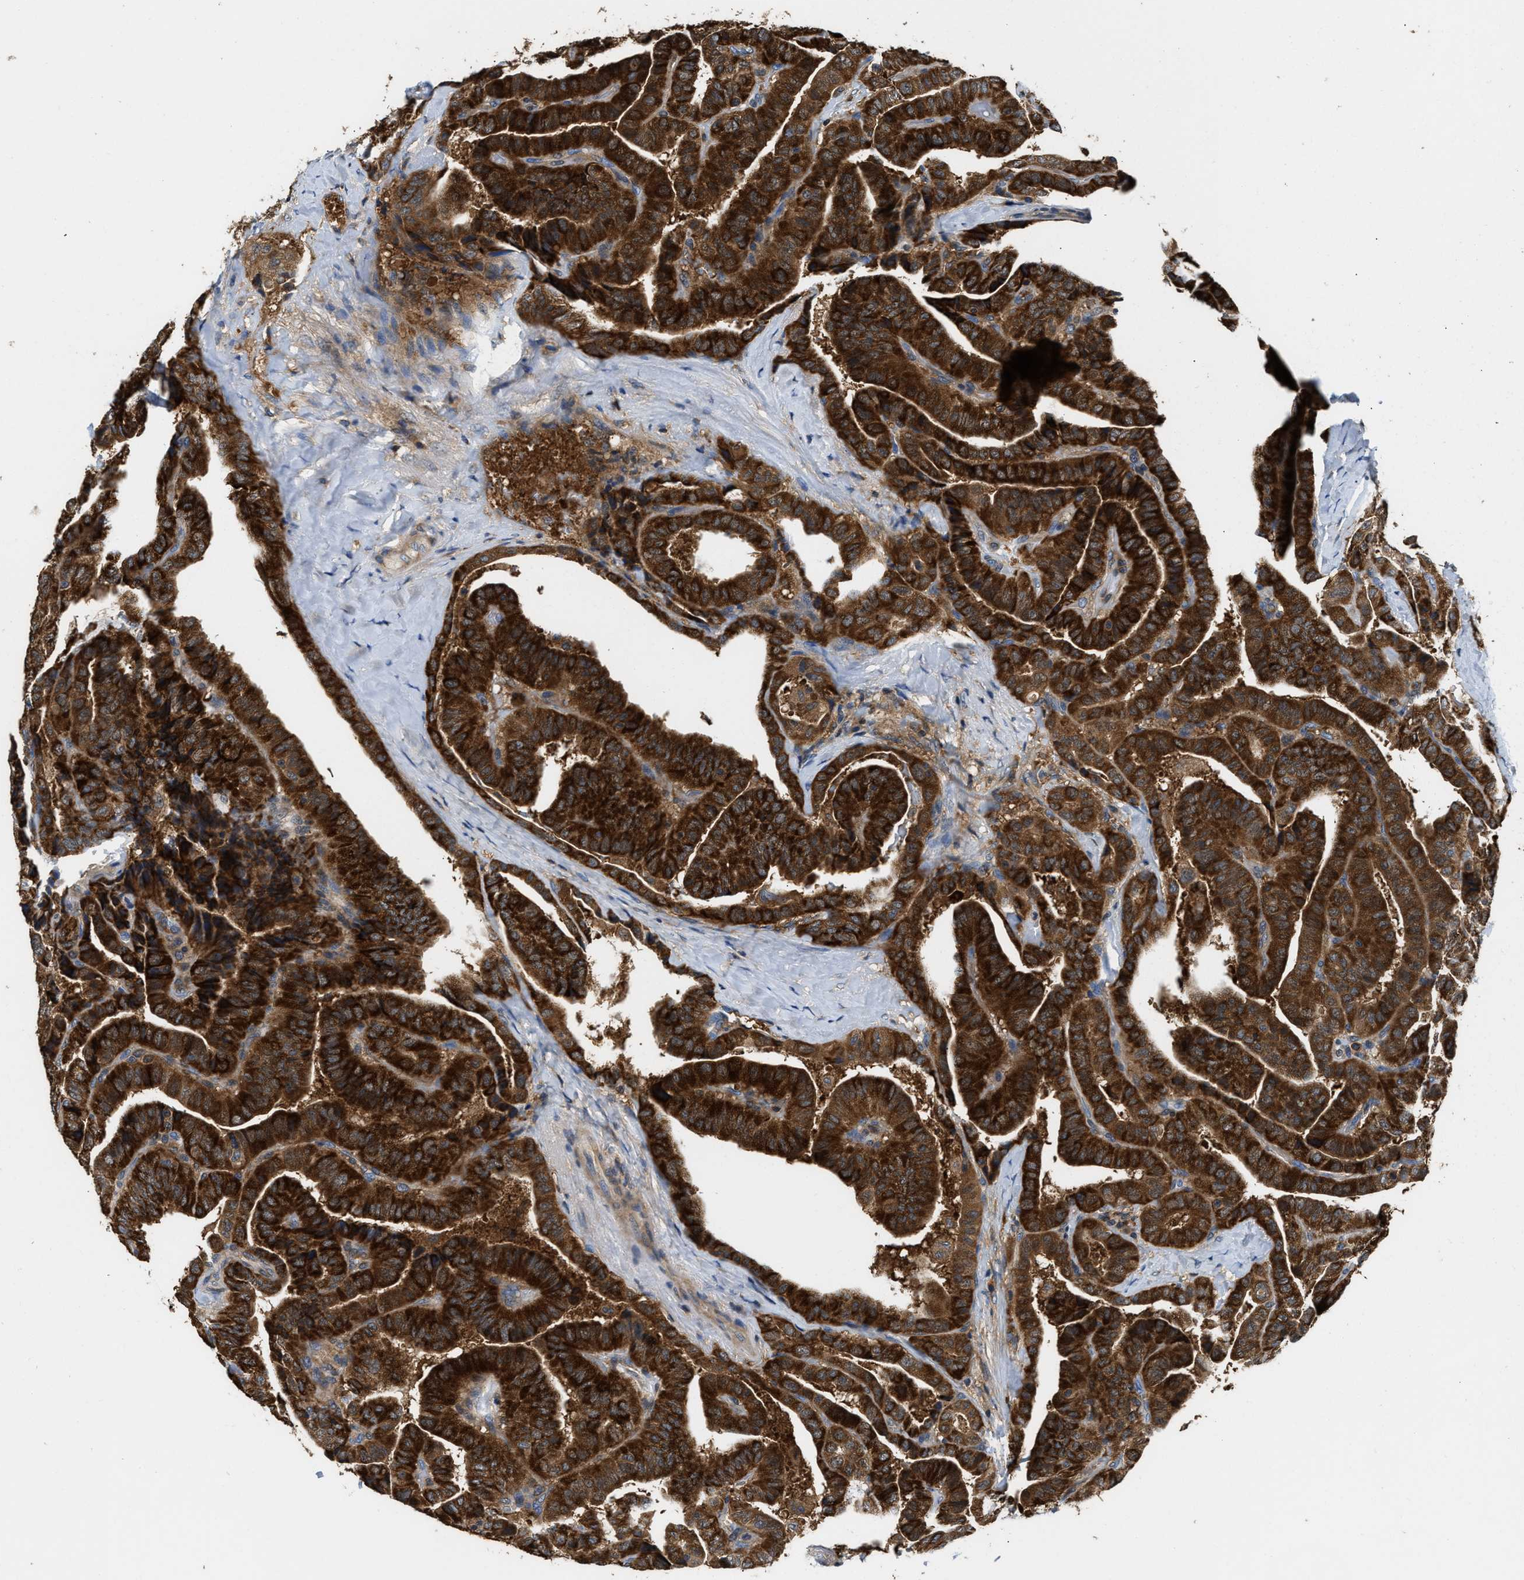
{"staining": {"intensity": "strong", "quantity": ">75%", "location": "cytoplasmic/membranous"}, "tissue": "thyroid cancer", "cell_type": "Tumor cells", "image_type": "cancer", "snomed": [{"axis": "morphology", "description": "Papillary adenocarcinoma, NOS"}, {"axis": "topography", "description": "Thyroid gland"}], "caption": "Immunohistochemical staining of papillary adenocarcinoma (thyroid) shows high levels of strong cytoplasmic/membranous expression in about >75% of tumor cells.", "gene": "CCM2", "patient": {"sex": "male", "age": 77}}